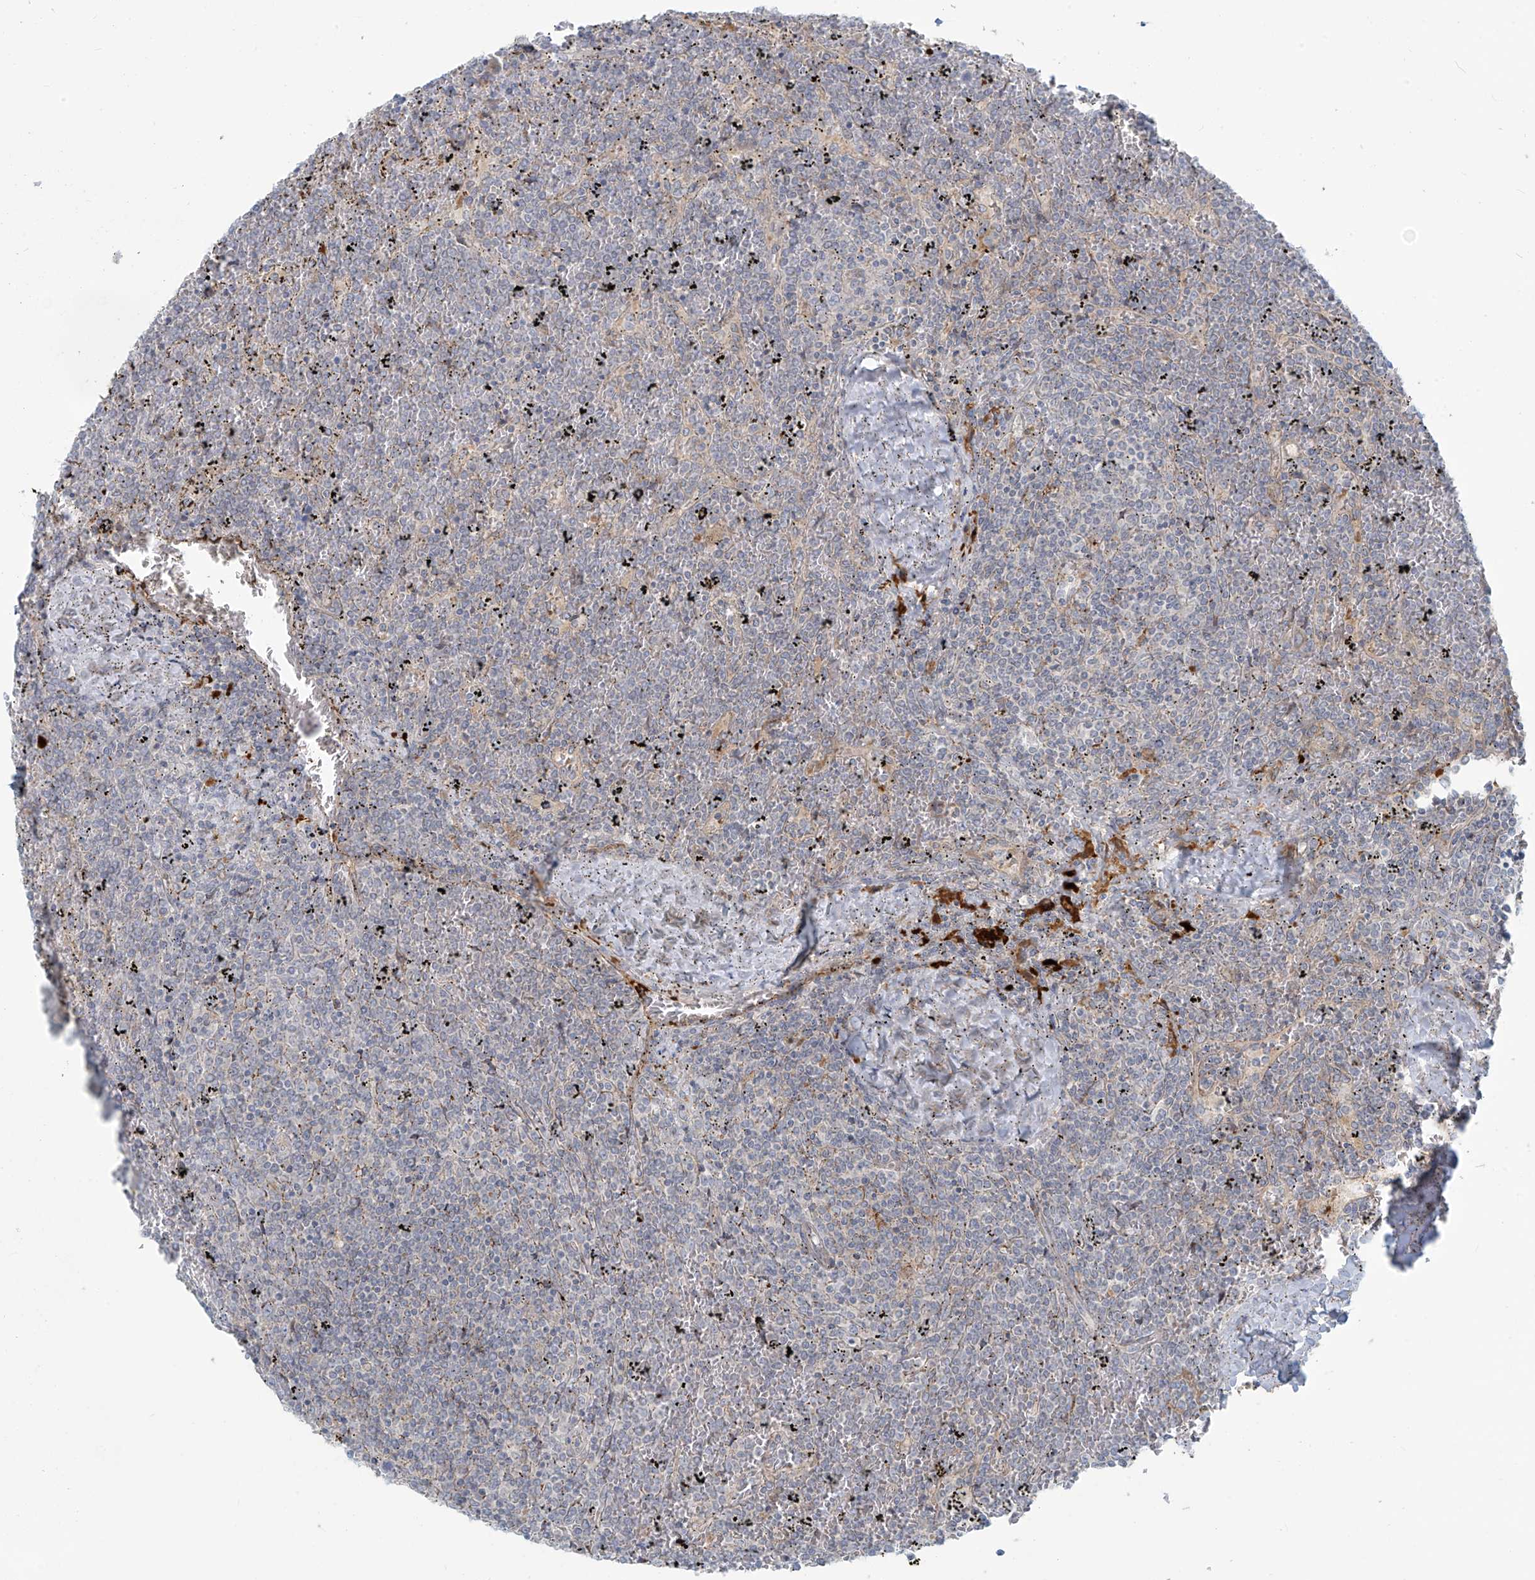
{"staining": {"intensity": "negative", "quantity": "none", "location": "none"}, "tissue": "lymphoma", "cell_type": "Tumor cells", "image_type": "cancer", "snomed": [{"axis": "morphology", "description": "Malignant lymphoma, non-Hodgkin's type, Low grade"}, {"axis": "topography", "description": "Spleen"}], "caption": "The micrograph reveals no significant positivity in tumor cells of malignant lymphoma, non-Hodgkin's type (low-grade).", "gene": "LZTS3", "patient": {"sex": "female", "age": 19}}